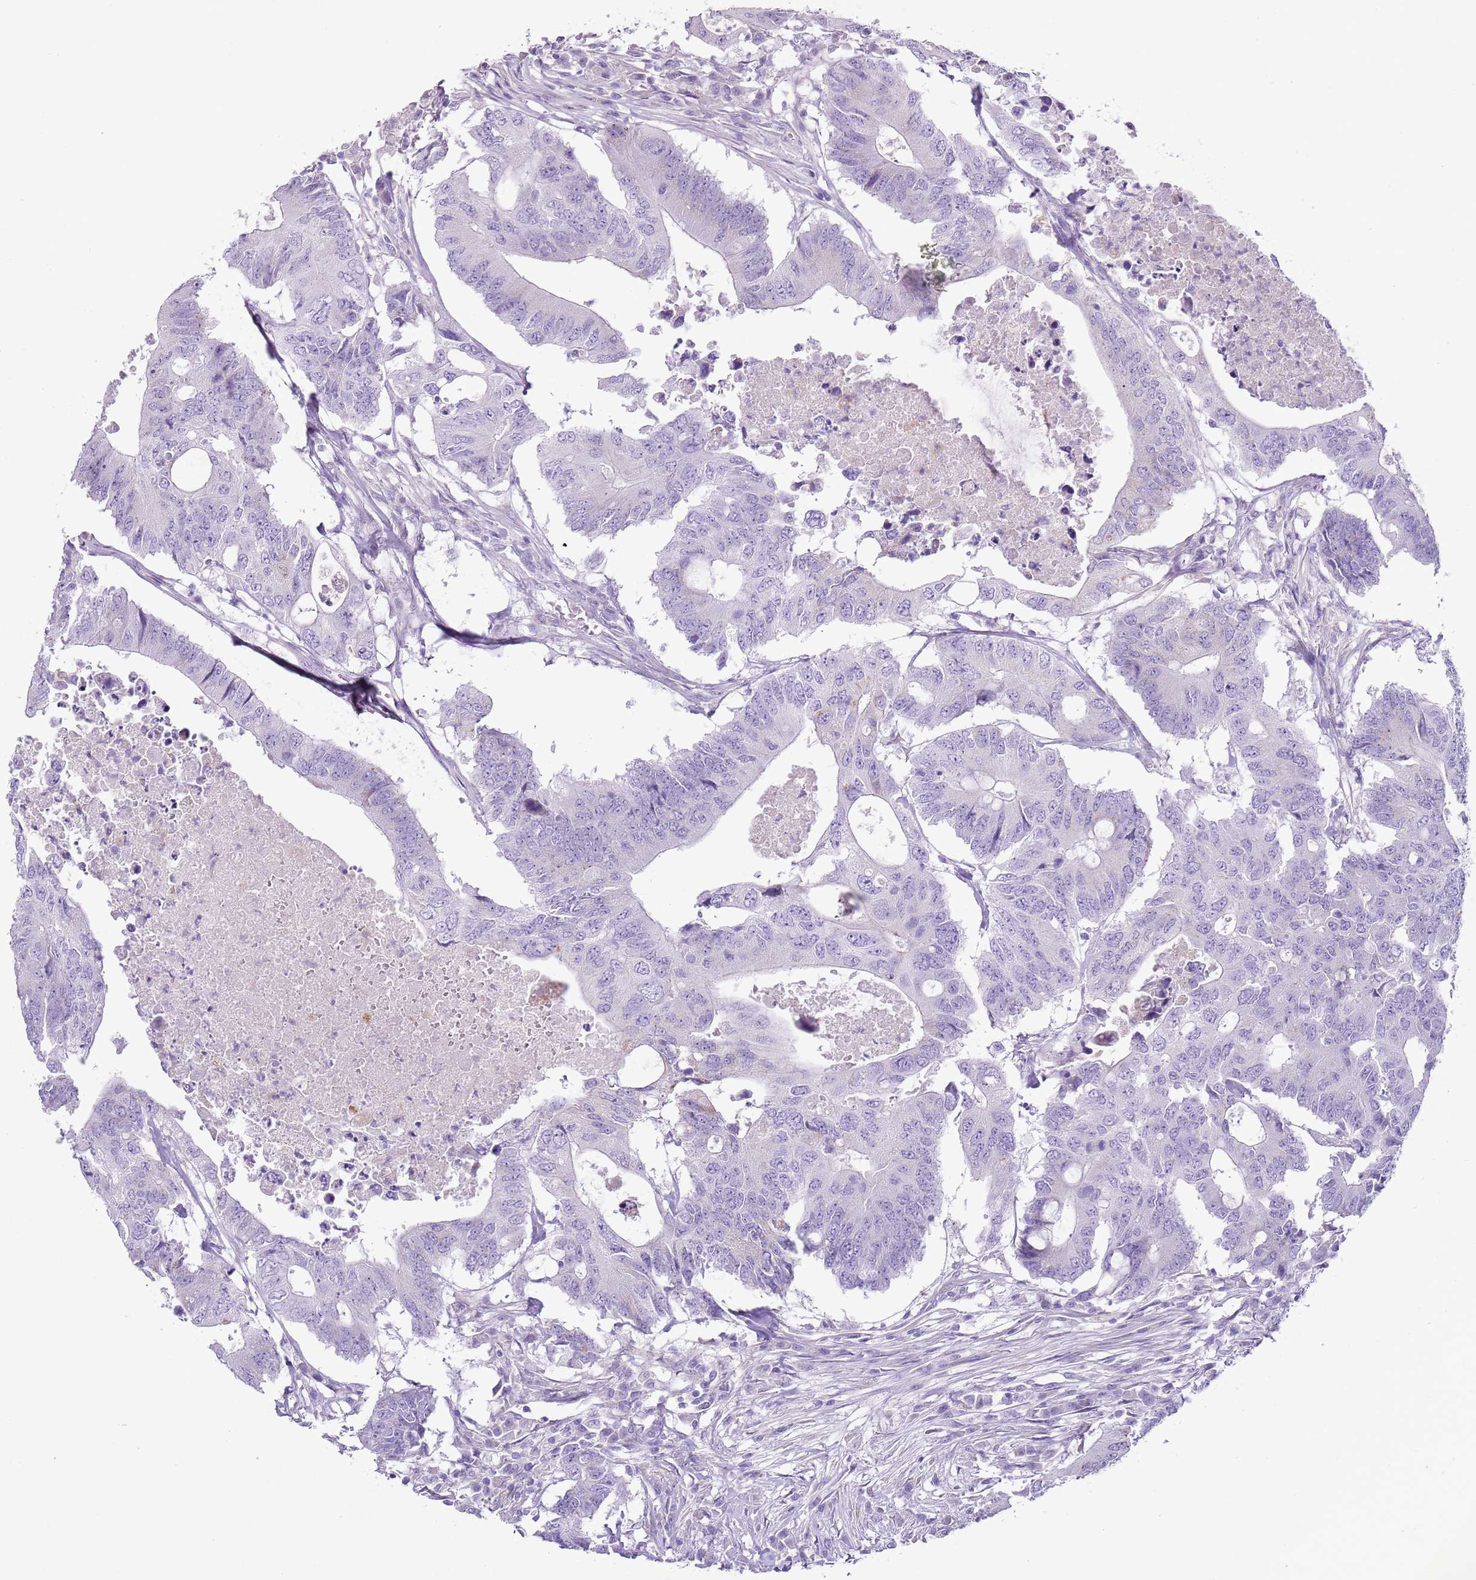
{"staining": {"intensity": "negative", "quantity": "none", "location": "none"}, "tissue": "colorectal cancer", "cell_type": "Tumor cells", "image_type": "cancer", "snomed": [{"axis": "morphology", "description": "Adenocarcinoma, NOS"}, {"axis": "topography", "description": "Colon"}], "caption": "High power microscopy micrograph of an immunohistochemistry image of adenocarcinoma (colorectal), revealing no significant positivity in tumor cells. (DAB immunohistochemistry (IHC) with hematoxylin counter stain).", "gene": "CD177", "patient": {"sex": "male", "age": 71}}